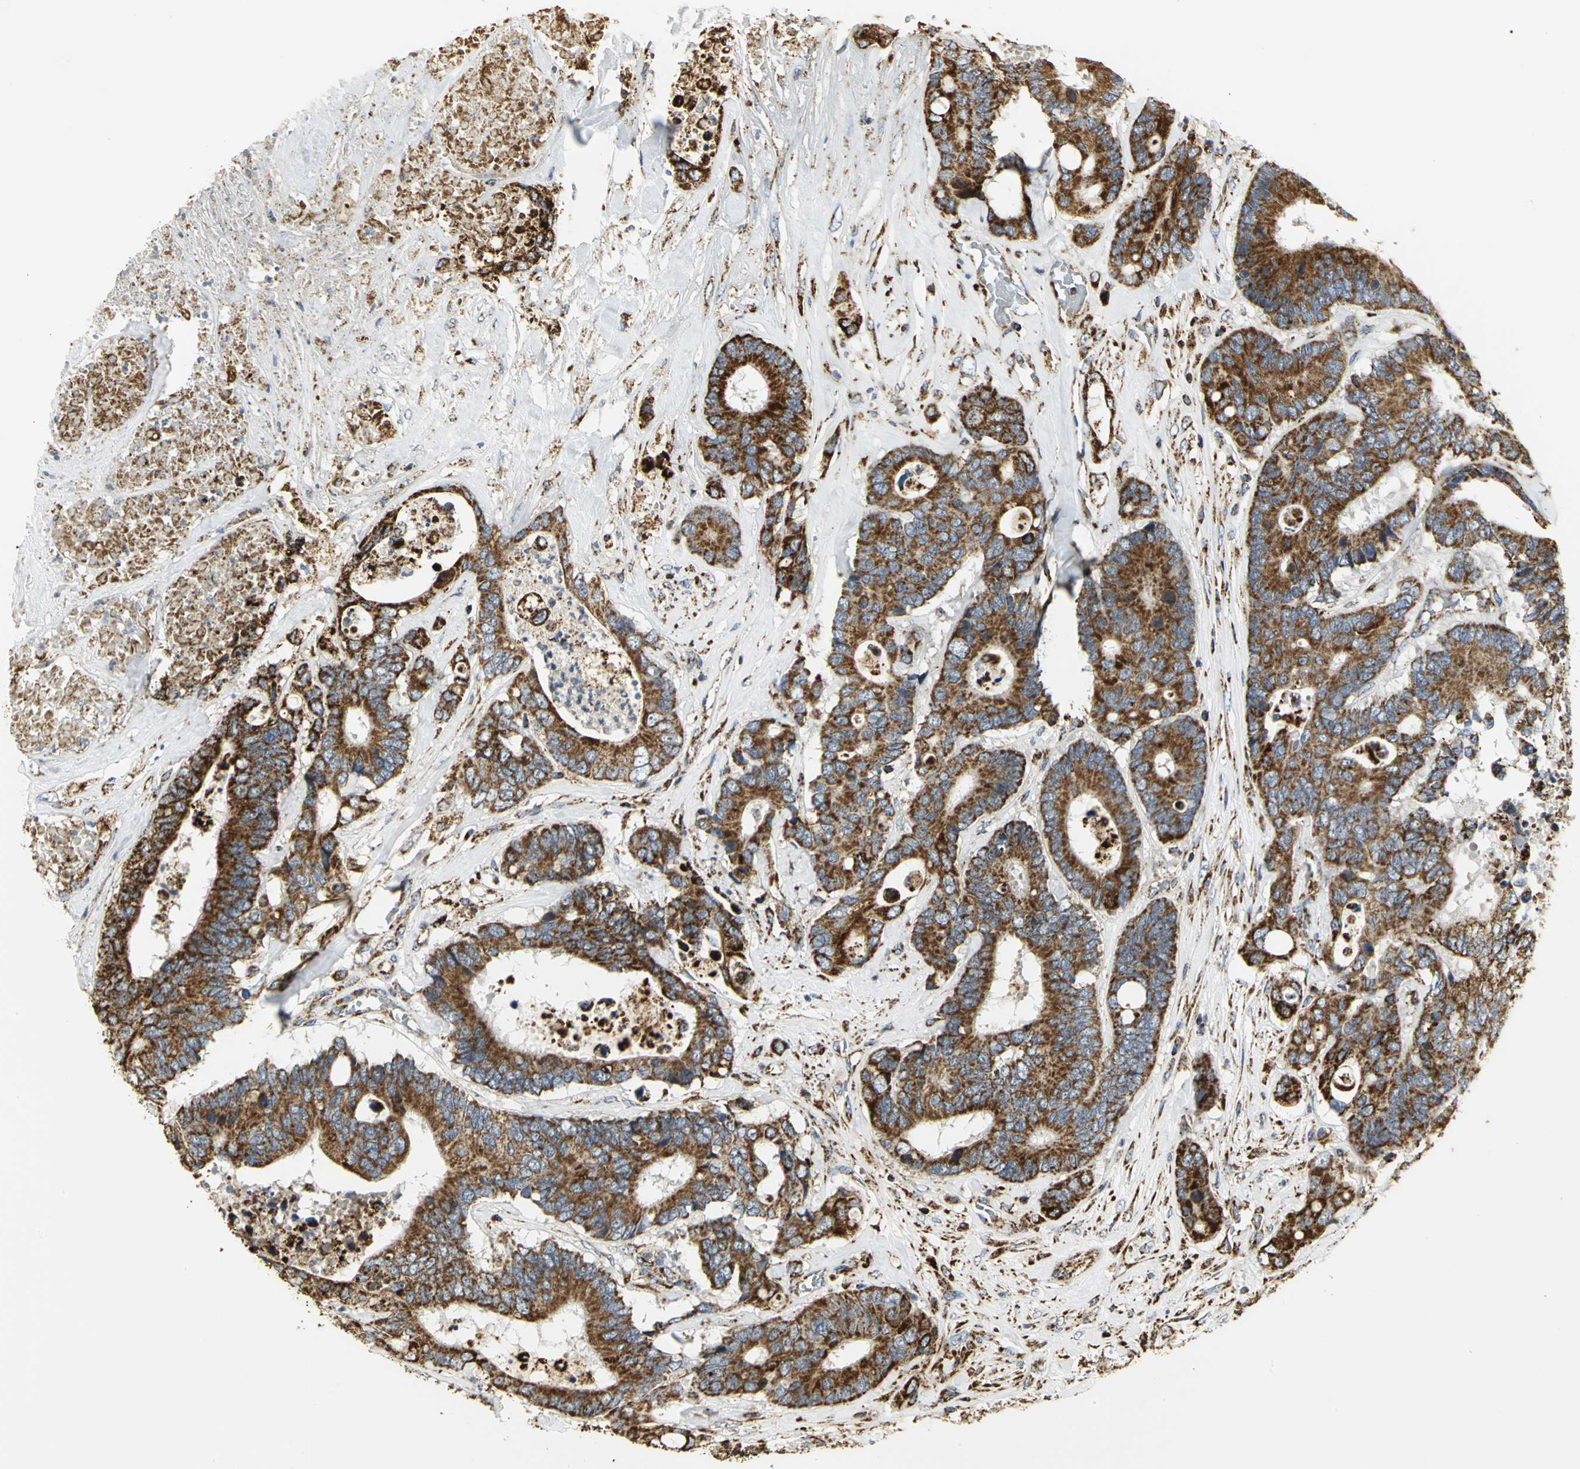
{"staining": {"intensity": "strong", "quantity": ">75%", "location": "cytoplasmic/membranous"}, "tissue": "colorectal cancer", "cell_type": "Tumor cells", "image_type": "cancer", "snomed": [{"axis": "morphology", "description": "Adenocarcinoma, NOS"}, {"axis": "topography", "description": "Rectum"}], "caption": "IHC histopathology image of human colorectal cancer (adenocarcinoma) stained for a protein (brown), which demonstrates high levels of strong cytoplasmic/membranous positivity in about >75% of tumor cells.", "gene": "VDAC1", "patient": {"sex": "male", "age": 55}}